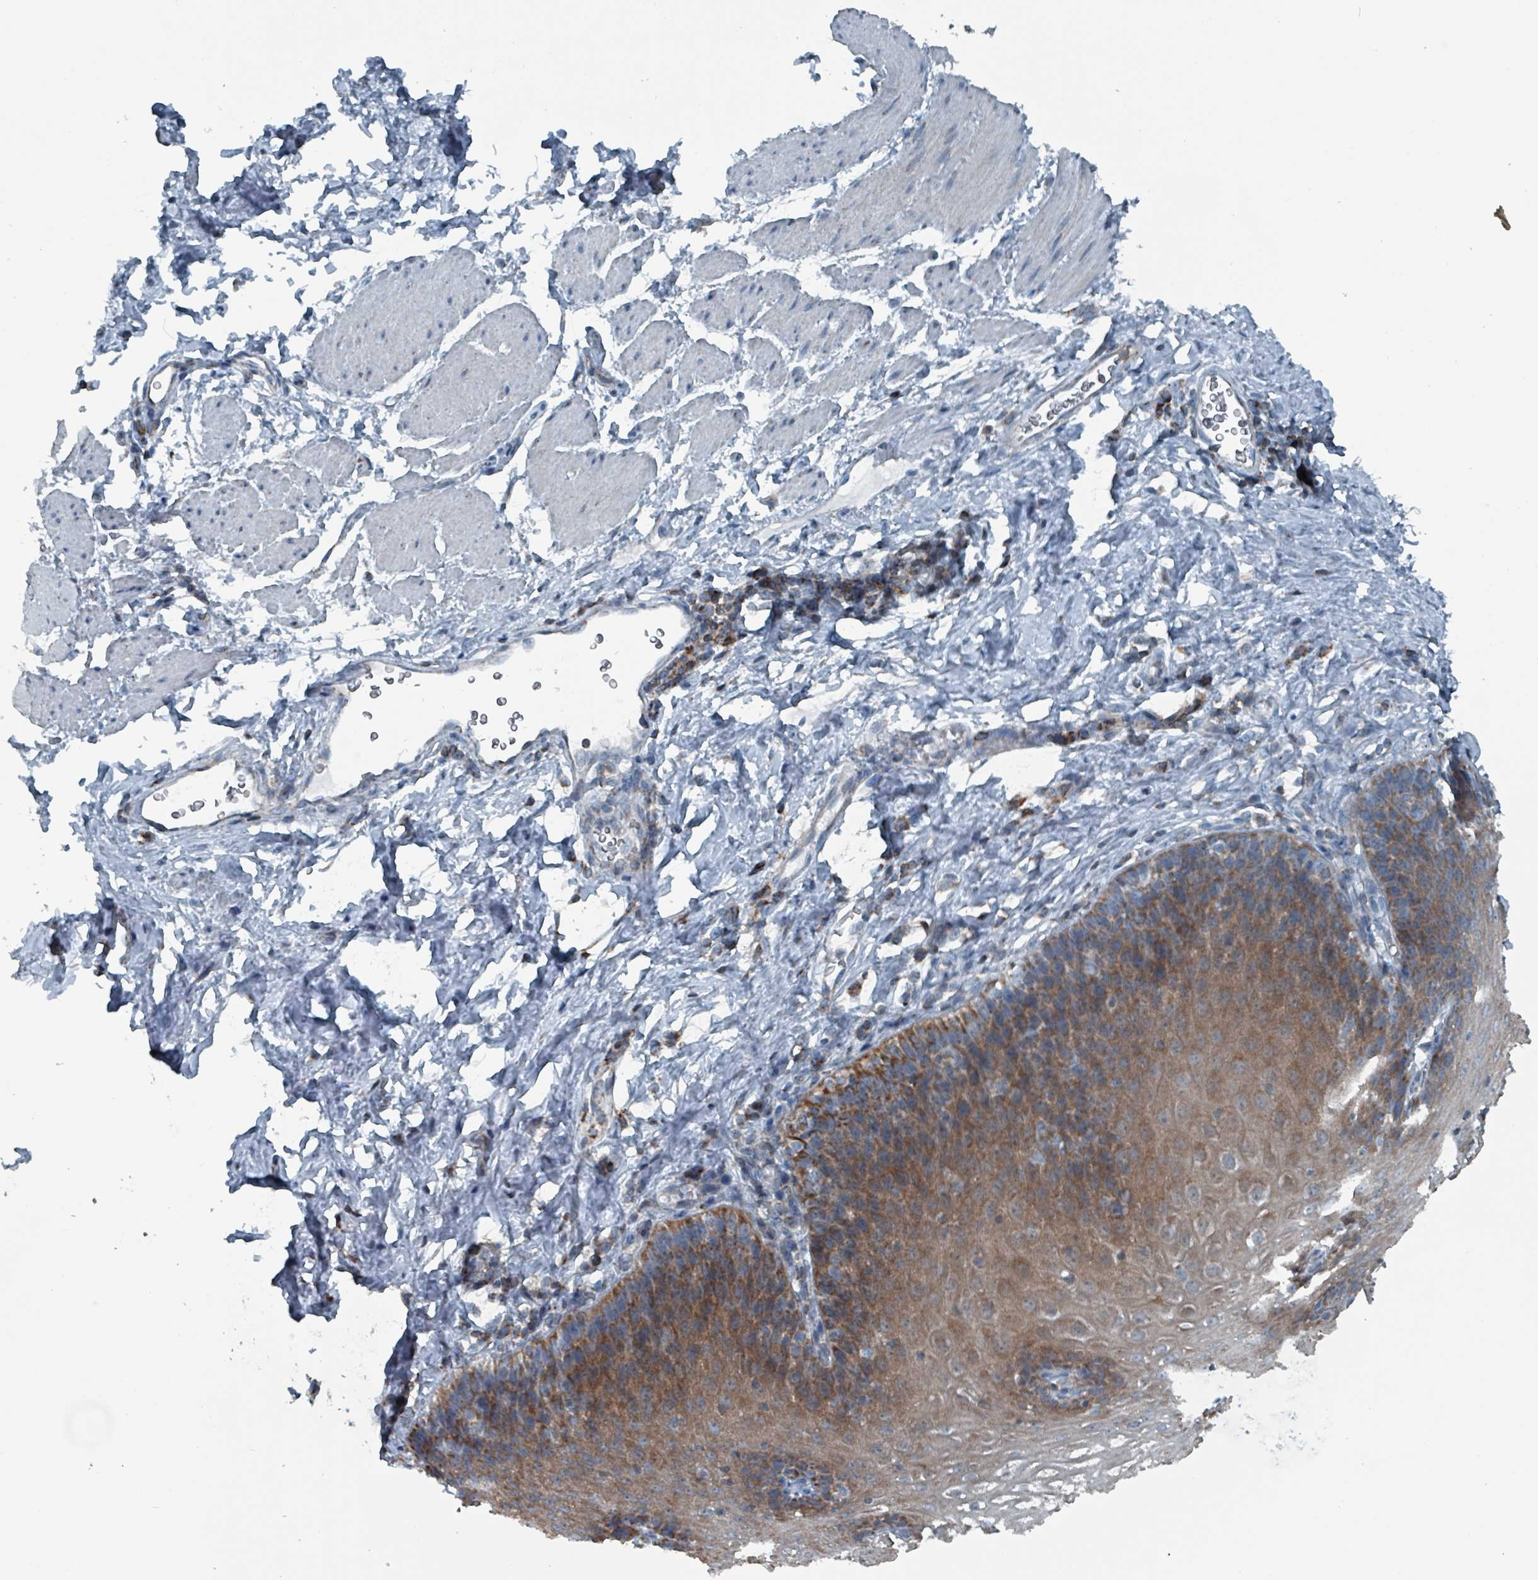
{"staining": {"intensity": "moderate", "quantity": ">75%", "location": "cytoplasmic/membranous"}, "tissue": "esophagus", "cell_type": "Squamous epithelial cells", "image_type": "normal", "snomed": [{"axis": "morphology", "description": "Normal tissue, NOS"}, {"axis": "topography", "description": "Esophagus"}], "caption": "High-magnification brightfield microscopy of unremarkable esophagus stained with DAB (3,3'-diaminobenzidine) (brown) and counterstained with hematoxylin (blue). squamous epithelial cells exhibit moderate cytoplasmic/membranous staining is present in approximately>75% of cells.", "gene": "ABHD18", "patient": {"sex": "female", "age": 61}}